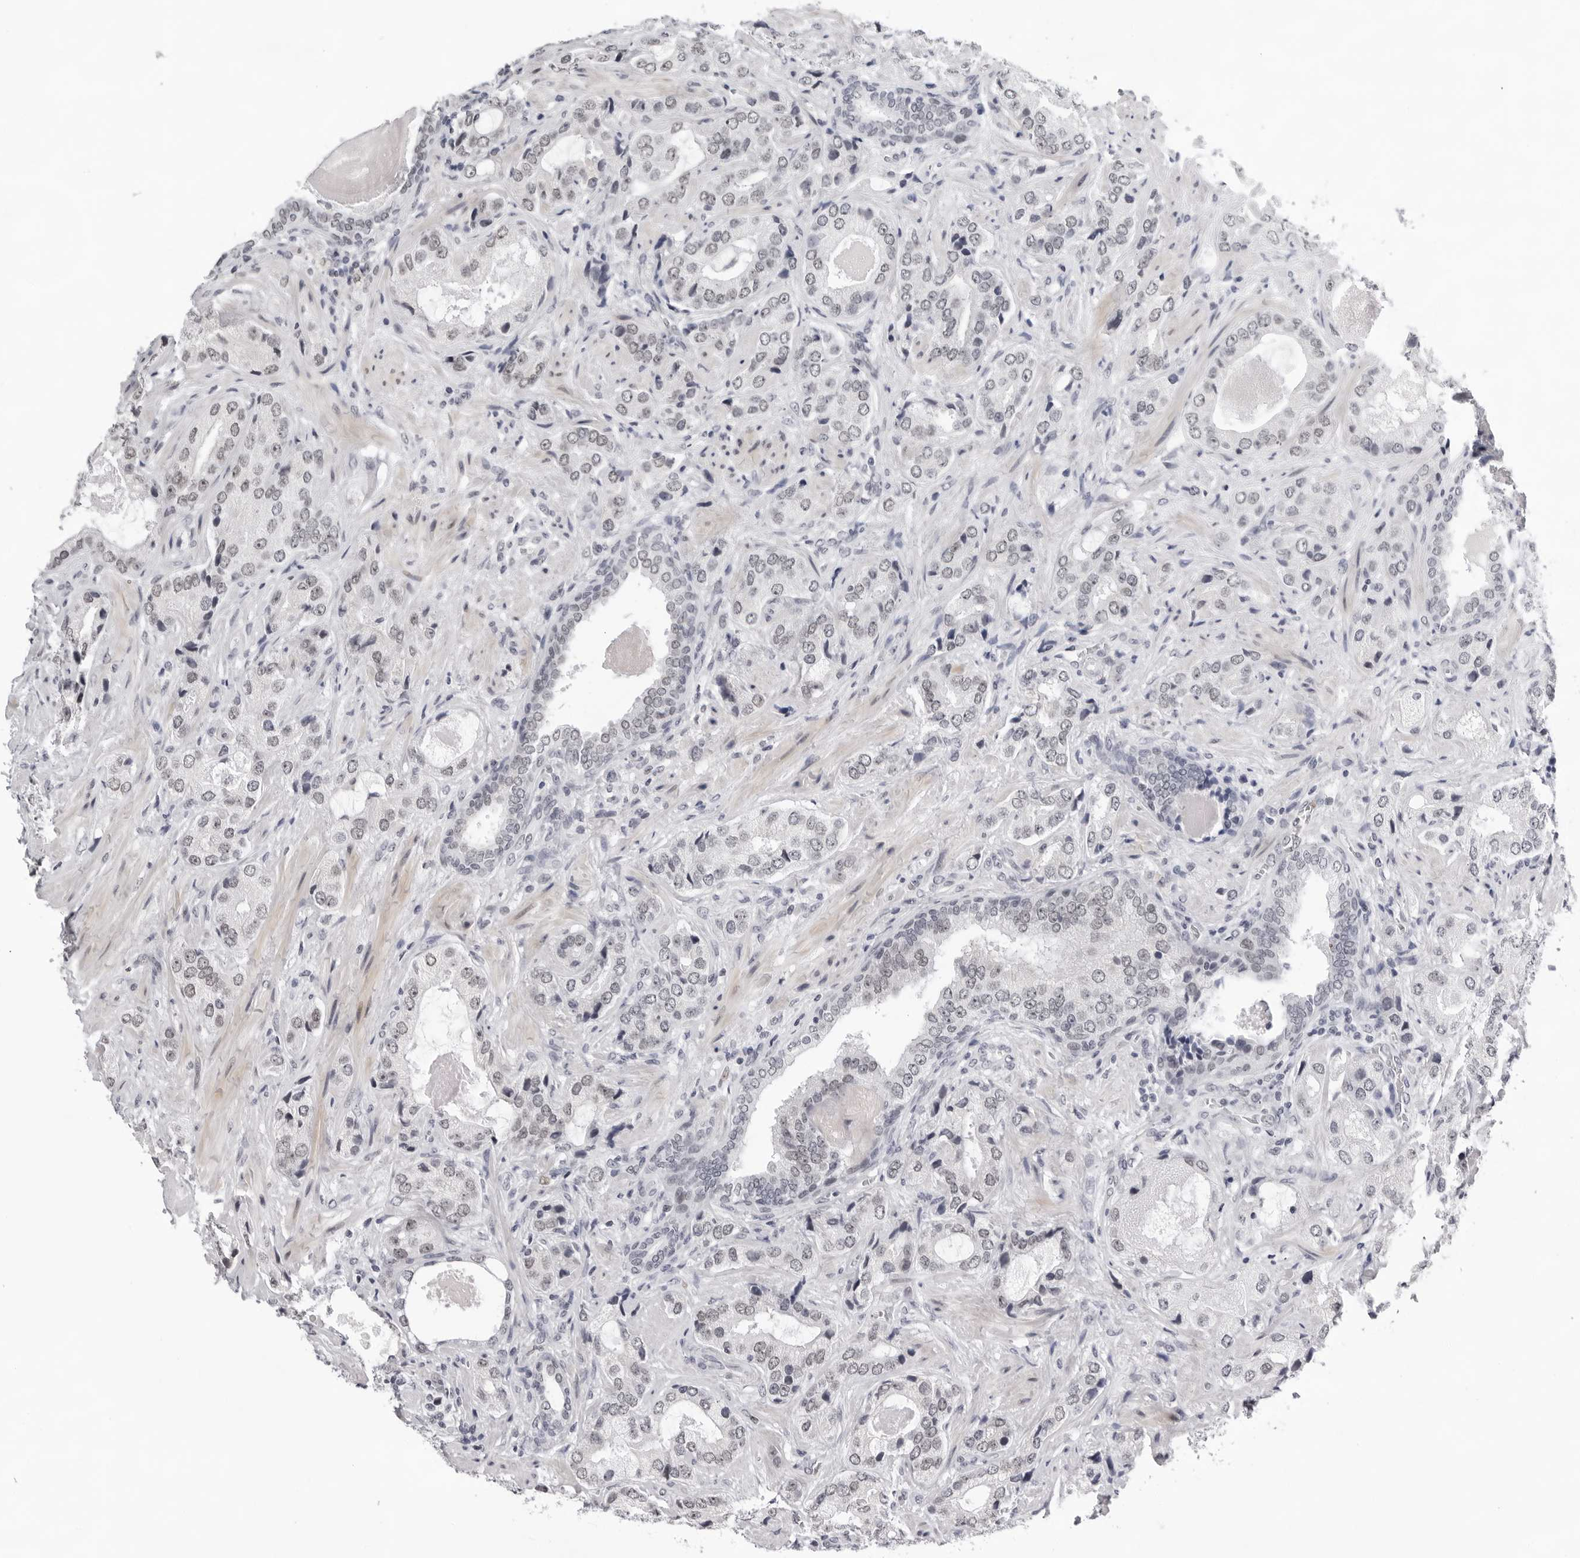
{"staining": {"intensity": "weak", "quantity": ">75%", "location": "nuclear"}, "tissue": "prostate cancer", "cell_type": "Tumor cells", "image_type": "cancer", "snomed": [{"axis": "morphology", "description": "Normal tissue, NOS"}, {"axis": "morphology", "description": "Adenocarcinoma, High grade"}, {"axis": "topography", "description": "Prostate"}, {"axis": "topography", "description": "Peripheral nerve tissue"}], "caption": "Immunohistochemistry (IHC) (DAB (3,3'-diaminobenzidine)) staining of adenocarcinoma (high-grade) (prostate) shows weak nuclear protein staining in about >75% of tumor cells. (DAB (3,3'-diaminobenzidine) = brown stain, brightfield microscopy at high magnification).", "gene": "USP1", "patient": {"sex": "male", "age": 59}}